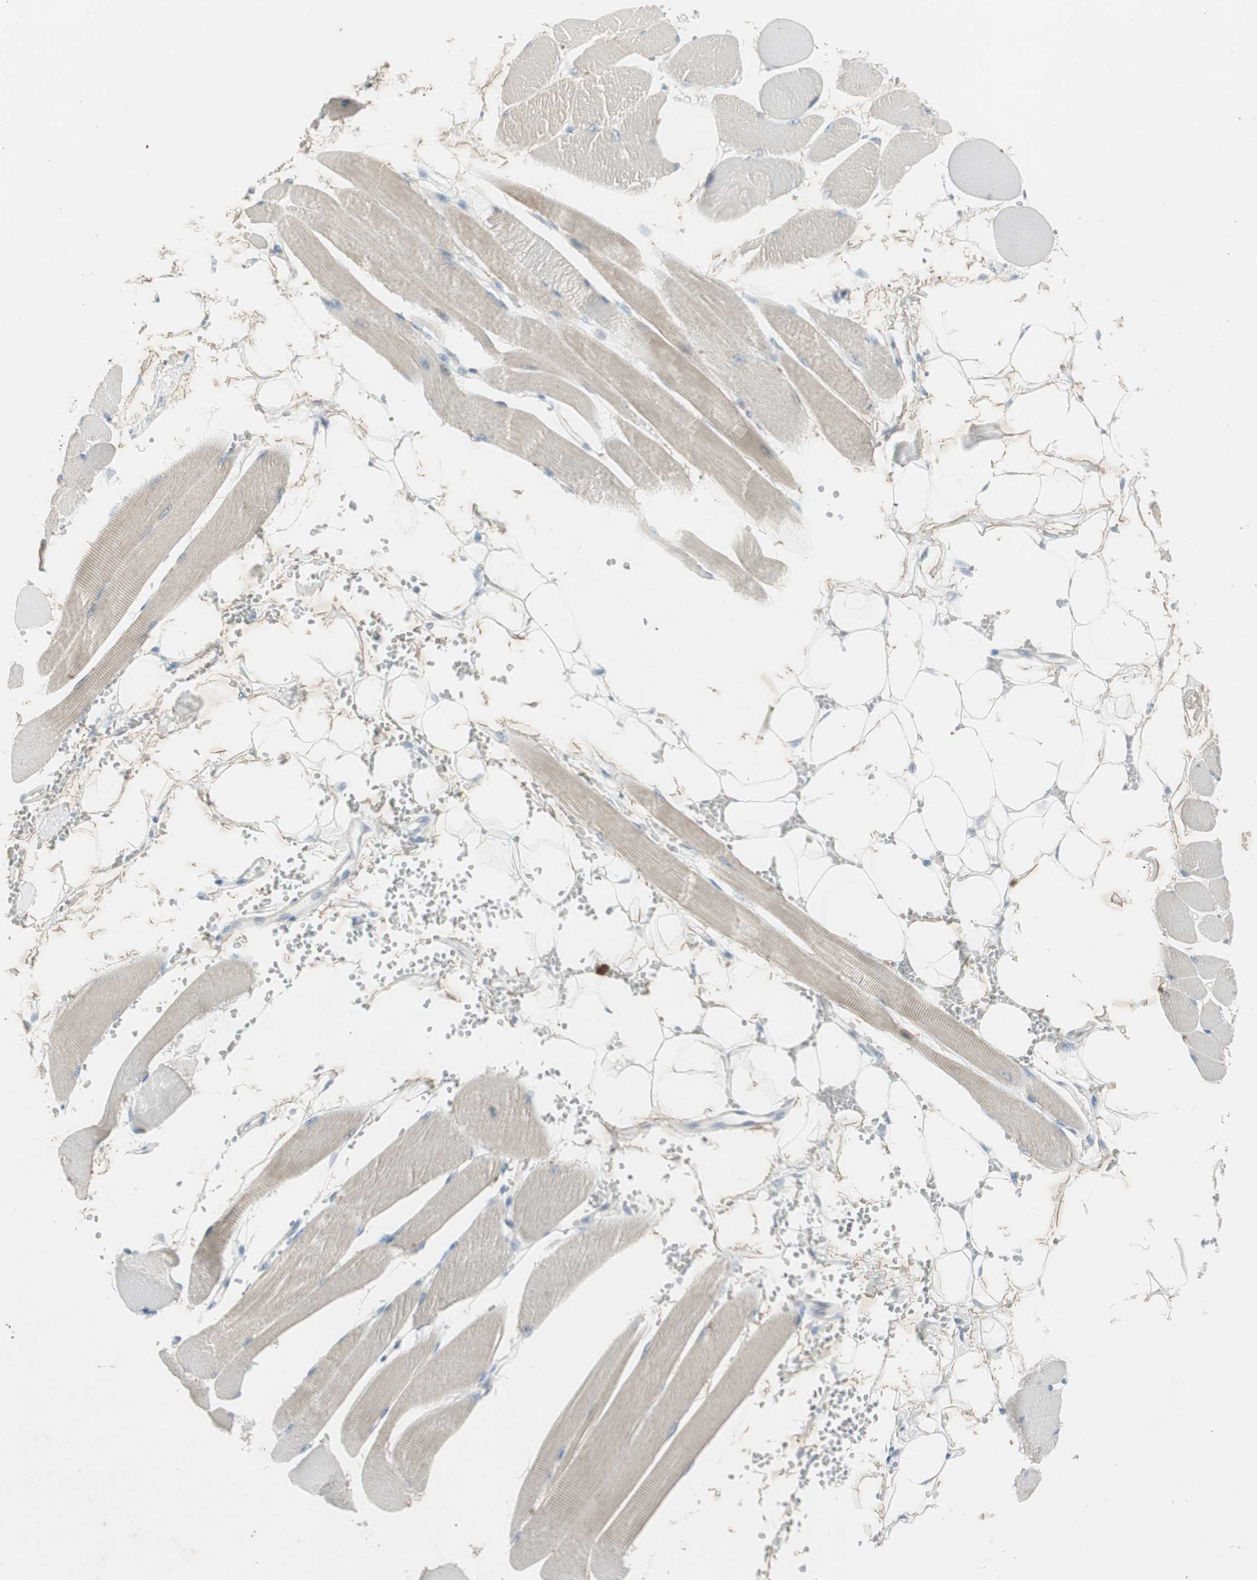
{"staining": {"intensity": "weak", "quantity": "25%-75%", "location": "cytoplasmic/membranous"}, "tissue": "skeletal muscle", "cell_type": "Myocytes", "image_type": "normal", "snomed": [{"axis": "morphology", "description": "Normal tissue, NOS"}, {"axis": "topography", "description": "Skeletal muscle"}, {"axis": "topography", "description": "Oral tissue"}, {"axis": "topography", "description": "Peripheral nerve tissue"}], "caption": "This micrograph displays IHC staining of unremarkable skeletal muscle, with low weak cytoplasmic/membranous staining in about 25%-75% of myocytes.", "gene": "MAPRE3", "patient": {"sex": "female", "age": 84}}